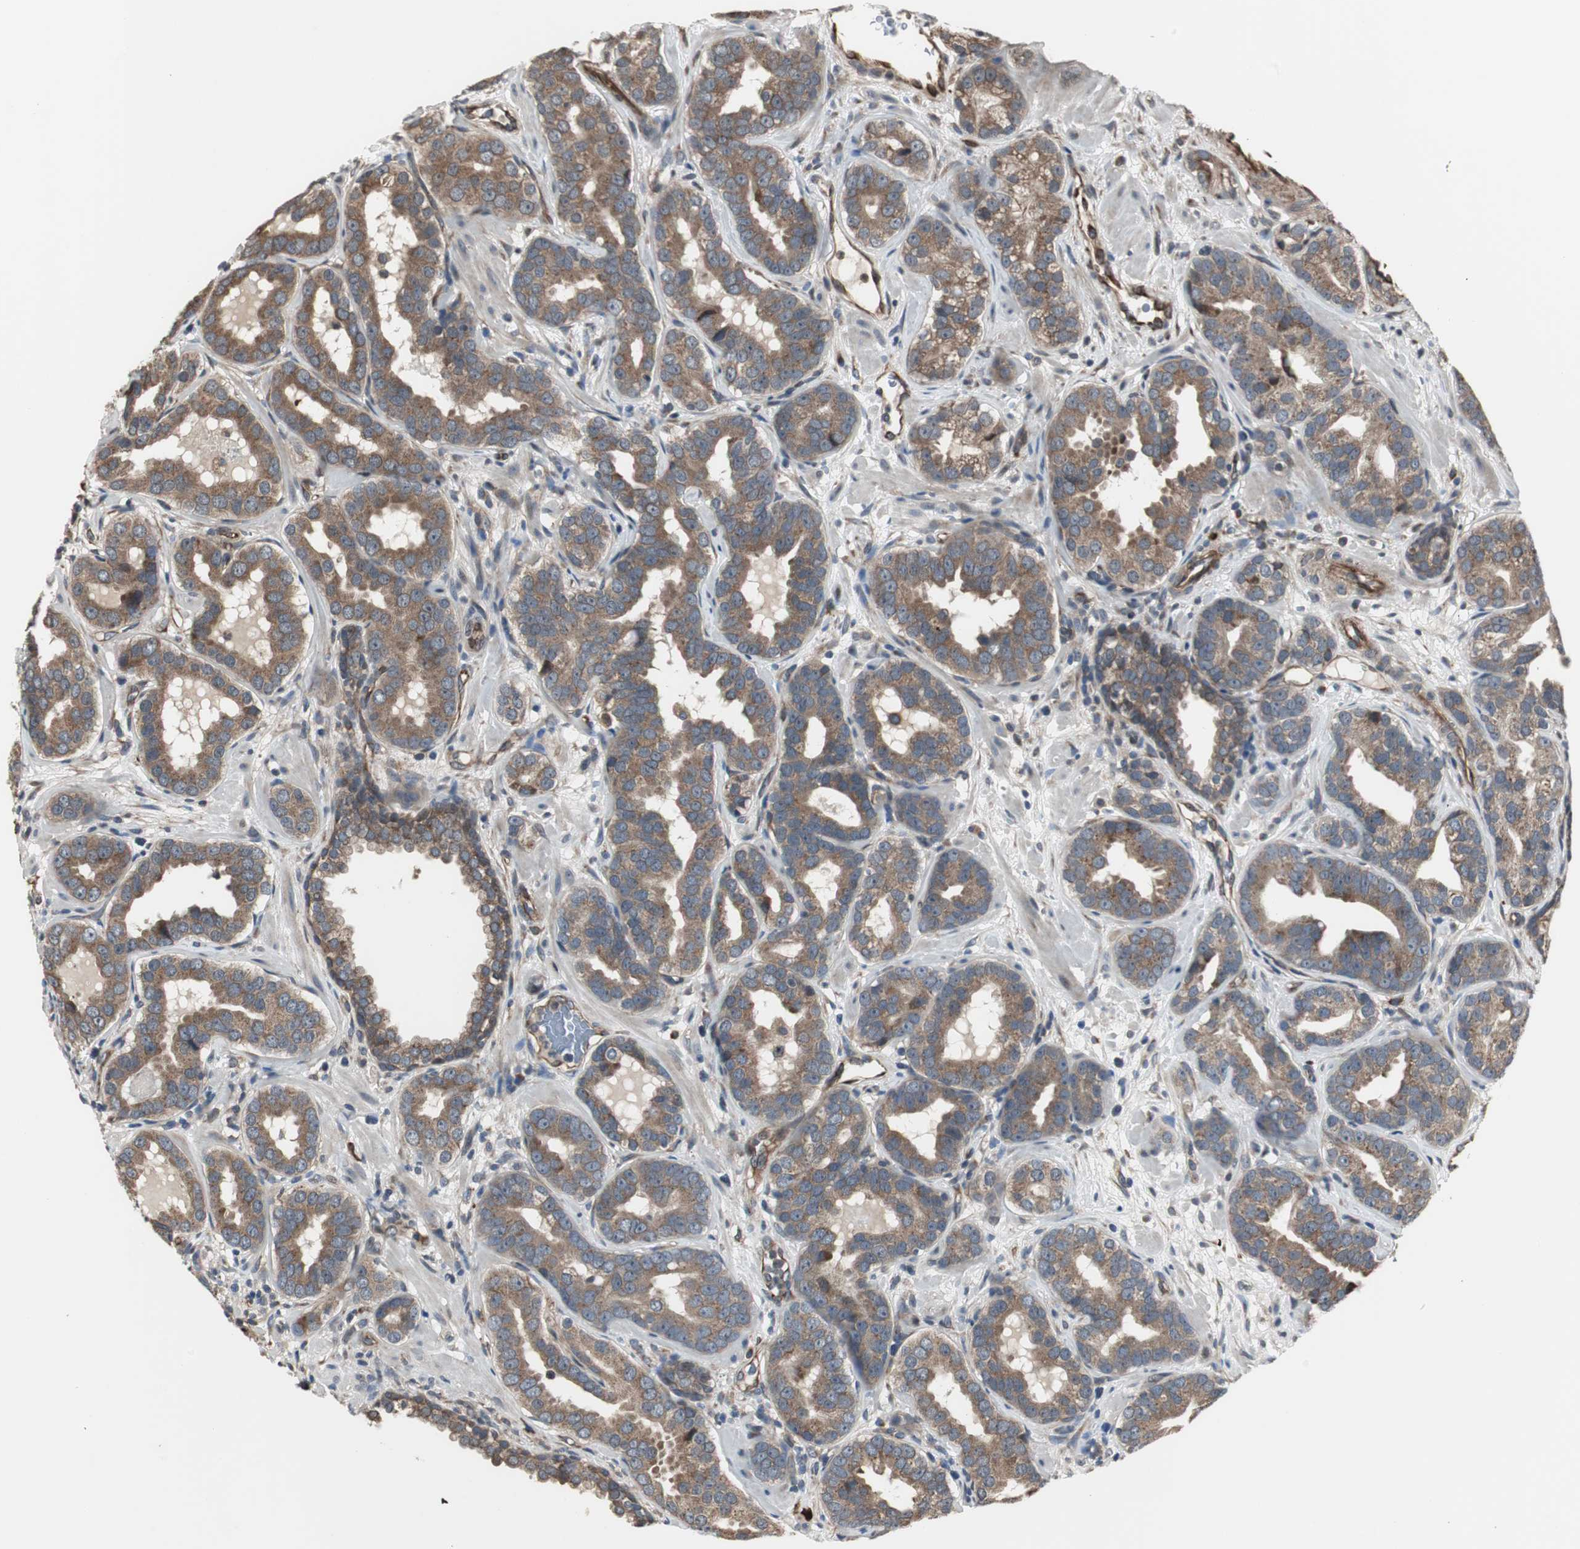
{"staining": {"intensity": "moderate", "quantity": ">75%", "location": "cytoplasmic/membranous"}, "tissue": "prostate cancer", "cell_type": "Tumor cells", "image_type": "cancer", "snomed": [{"axis": "morphology", "description": "Adenocarcinoma, Low grade"}, {"axis": "topography", "description": "Prostate"}], "caption": "A brown stain highlights moderate cytoplasmic/membranous staining of a protein in prostate cancer (adenocarcinoma (low-grade)) tumor cells.", "gene": "CHP1", "patient": {"sex": "male", "age": 59}}